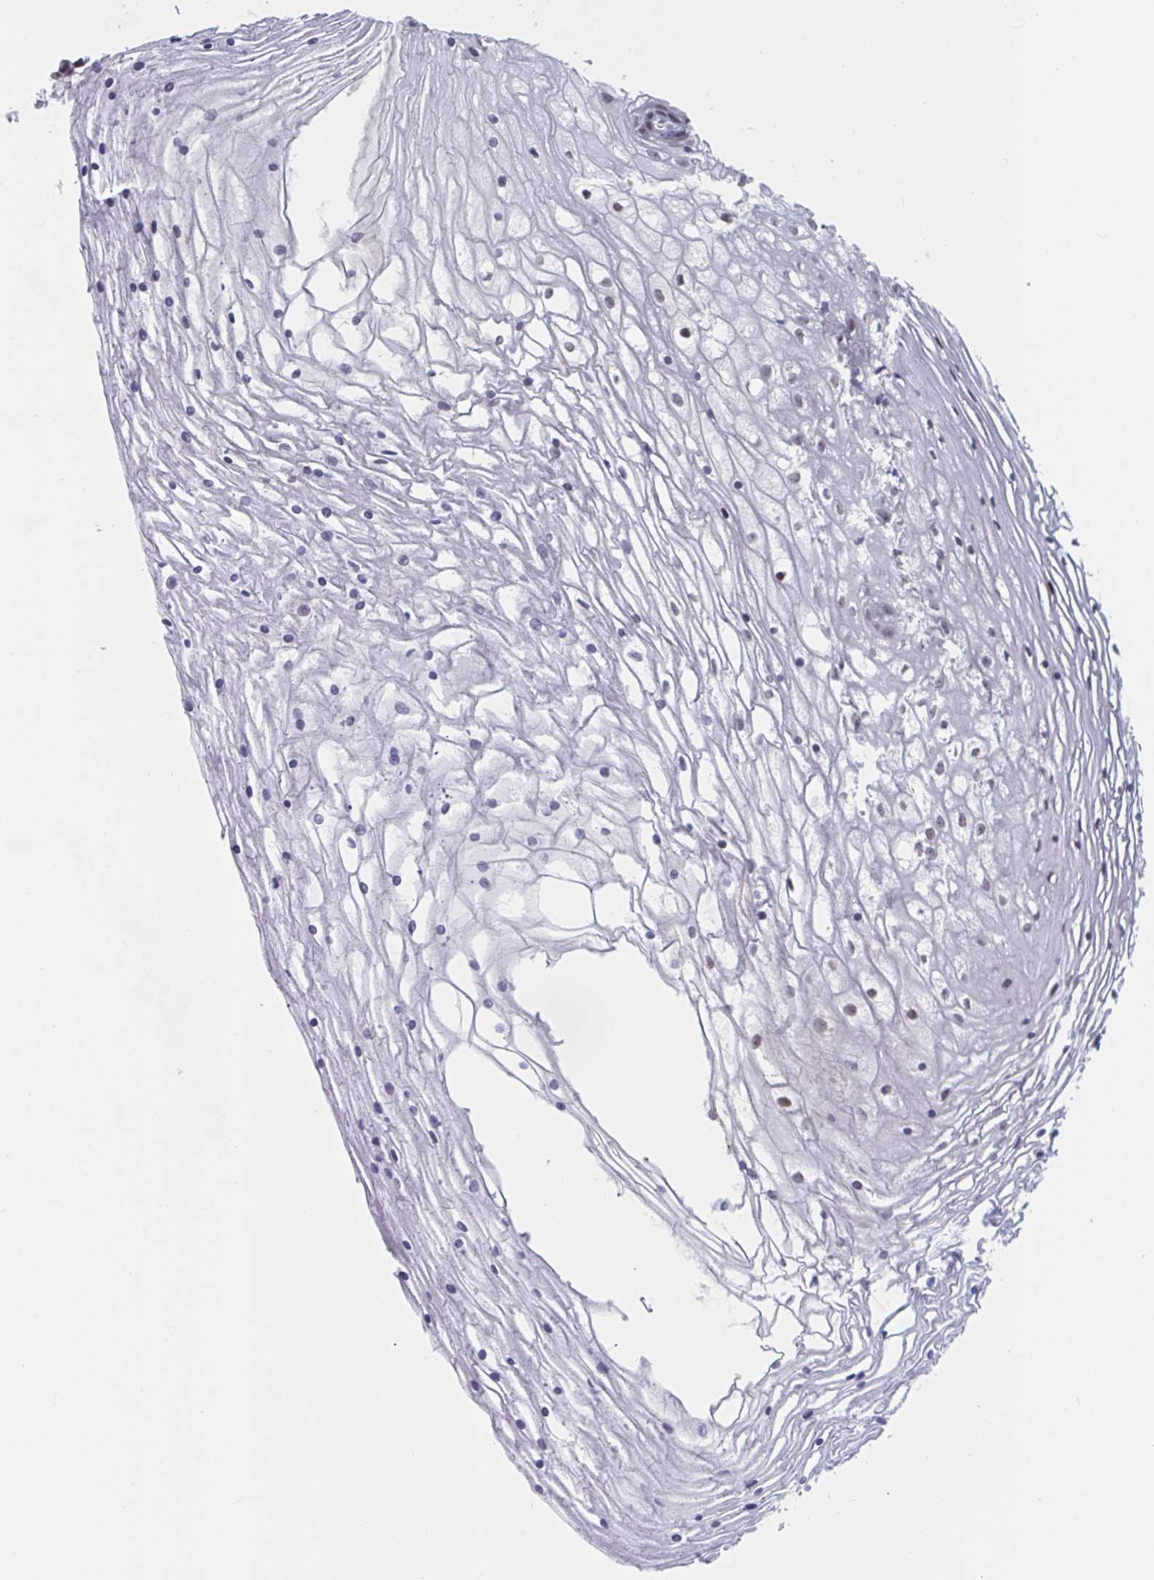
{"staining": {"intensity": "negative", "quantity": "none", "location": "none"}, "tissue": "cervix", "cell_type": "Glandular cells", "image_type": "normal", "snomed": [{"axis": "morphology", "description": "Normal tissue, NOS"}, {"axis": "topography", "description": "Cervix"}], "caption": "The photomicrograph demonstrates no significant expression in glandular cells of cervix.", "gene": "FOXA1", "patient": {"sex": "female", "age": 36}}